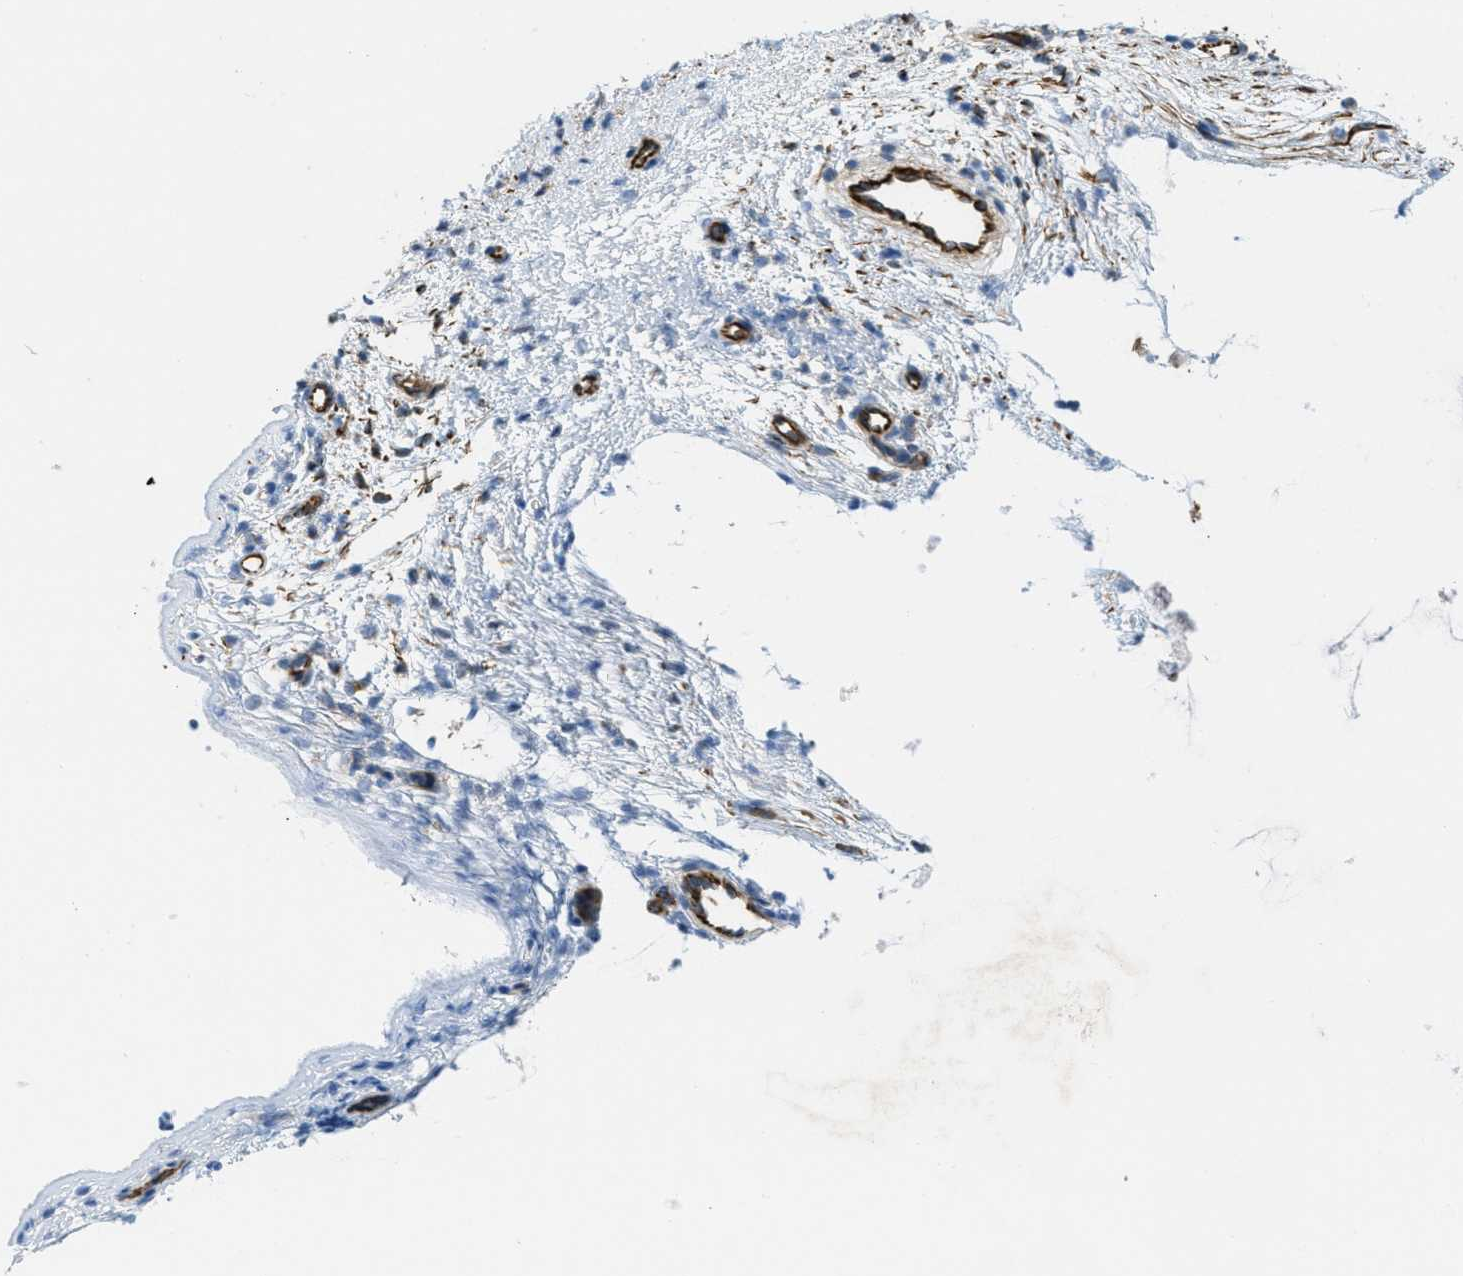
{"staining": {"intensity": "moderate", "quantity": ">75%", "location": "cytoplasmic/membranous"}, "tissue": "nasopharynx", "cell_type": "Respiratory epithelial cells", "image_type": "normal", "snomed": [{"axis": "morphology", "description": "Normal tissue, NOS"}, {"axis": "topography", "description": "Nasopharynx"}], "caption": "Immunohistochemistry (IHC) photomicrograph of unremarkable nasopharynx: human nasopharynx stained using immunohistochemistry reveals medium levels of moderate protein expression localized specifically in the cytoplasmic/membranous of respiratory epithelial cells, appearing as a cytoplasmic/membranous brown color.", "gene": "BTN3A1", "patient": {"sex": "male", "age": 21}}